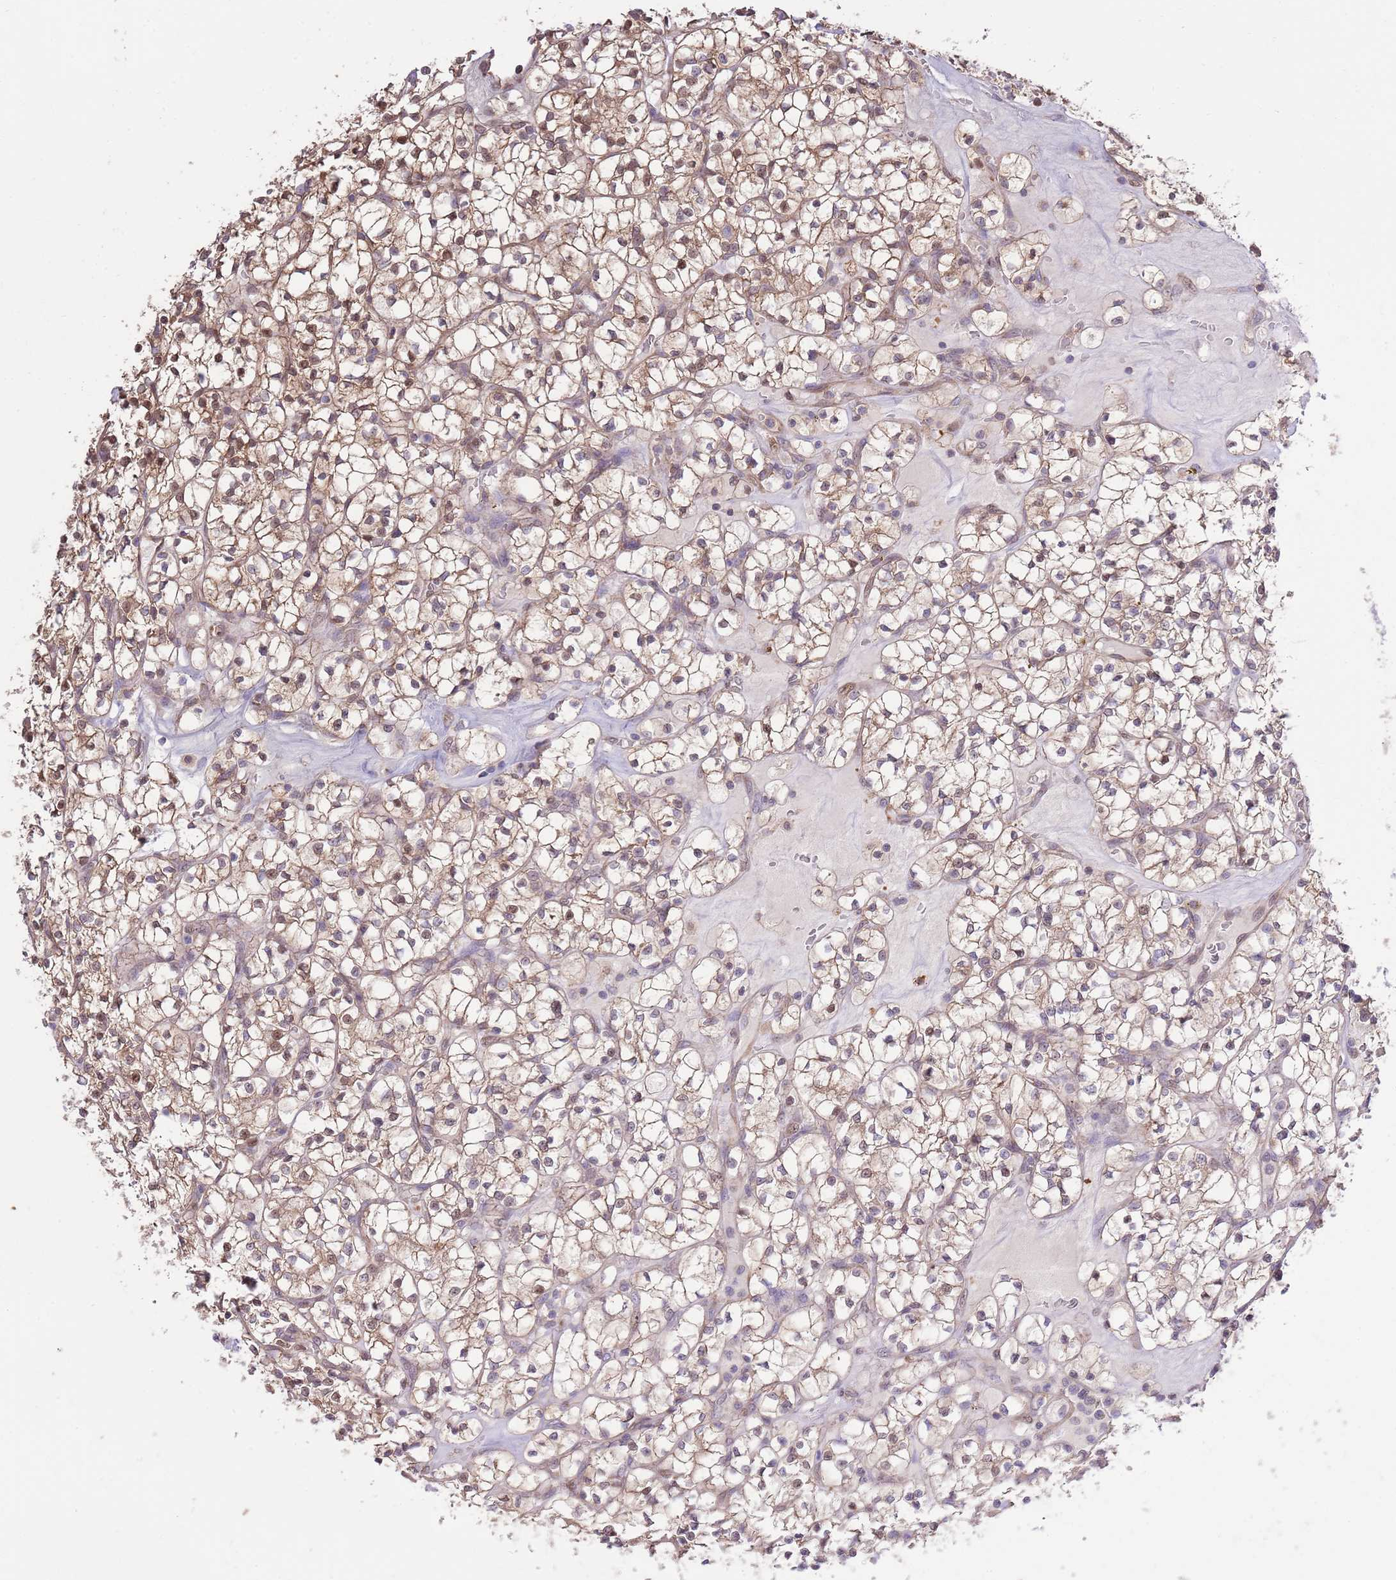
{"staining": {"intensity": "weak", "quantity": ">75%", "location": "cytoplasmic/membranous,nuclear"}, "tissue": "renal cancer", "cell_type": "Tumor cells", "image_type": "cancer", "snomed": [{"axis": "morphology", "description": "Adenocarcinoma, NOS"}, {"axis": "topography", "description": "Kidney"}], "caption": "This photomicrograph demonstrates renal adenocarcinoma stained with immunohistochemistry (IHC) to label a protein in brown. The cytoplasmic/membranous and nuclear of tumor cells show weak positivity for the protein. Nuclei are counter-stained blue.", "gene": "ARL2BP", "patient": {"sex": "female", "age": 64}}